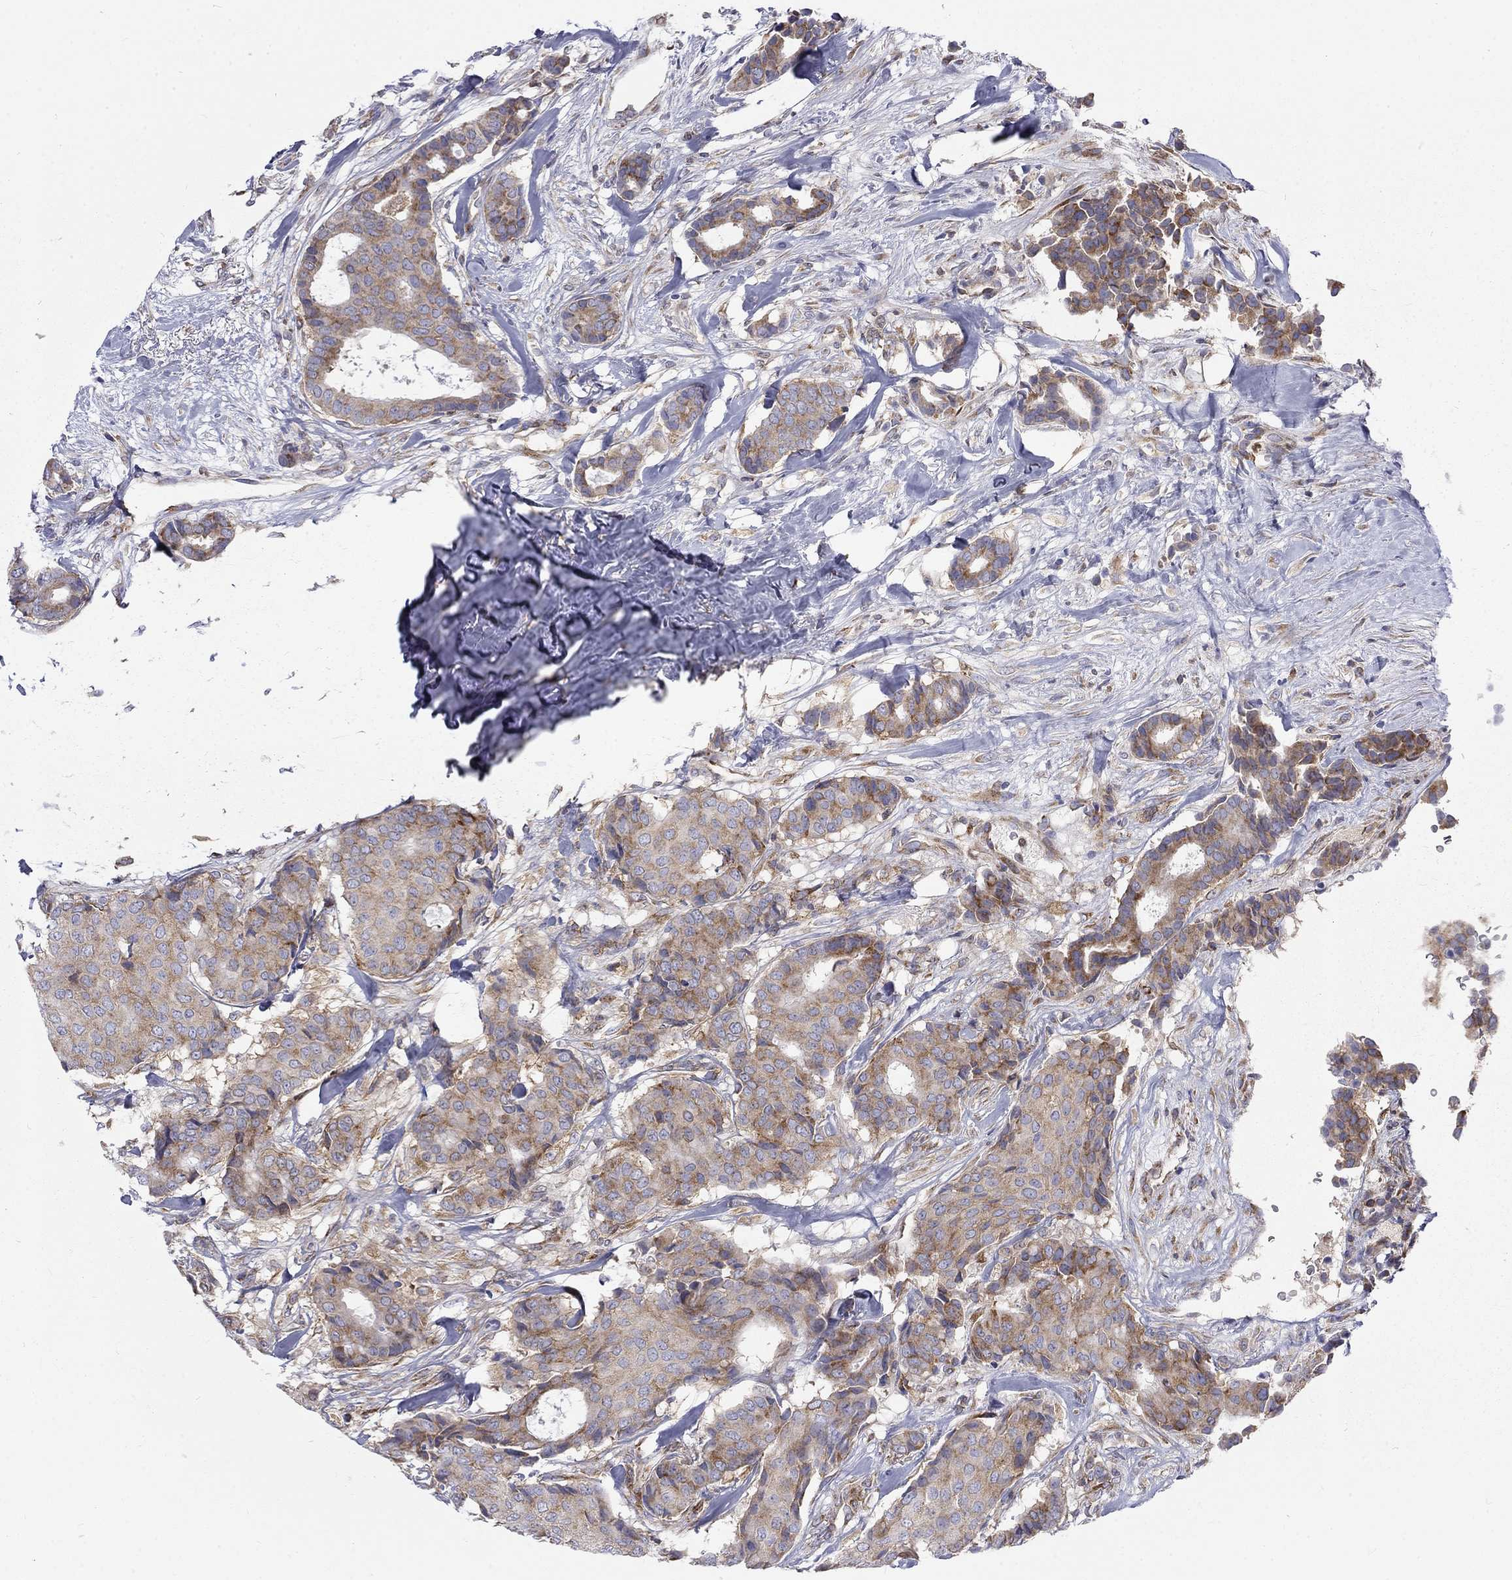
{"staining": {"intensity": "moderate", "quantity": ">75%", "location": "cytoplasmic/membranous"}, "tissue": "breast cancer", "cell_type": "Tumor cells", "image_type": "cancer", "snomed": [{"axis": "morphology", "description": "Duct carcinoma"}, {"axis": "topography", "description": "Breast"}], "caption": "The micrograph exhibits staining of invasive ductal carcinoma (breast), revealing moderate cytoplasmic/membranous protein positivity (brown color) within tumor cells.", "gene": "PABPC4", "patient": {"sex": "female", "age": 75}}